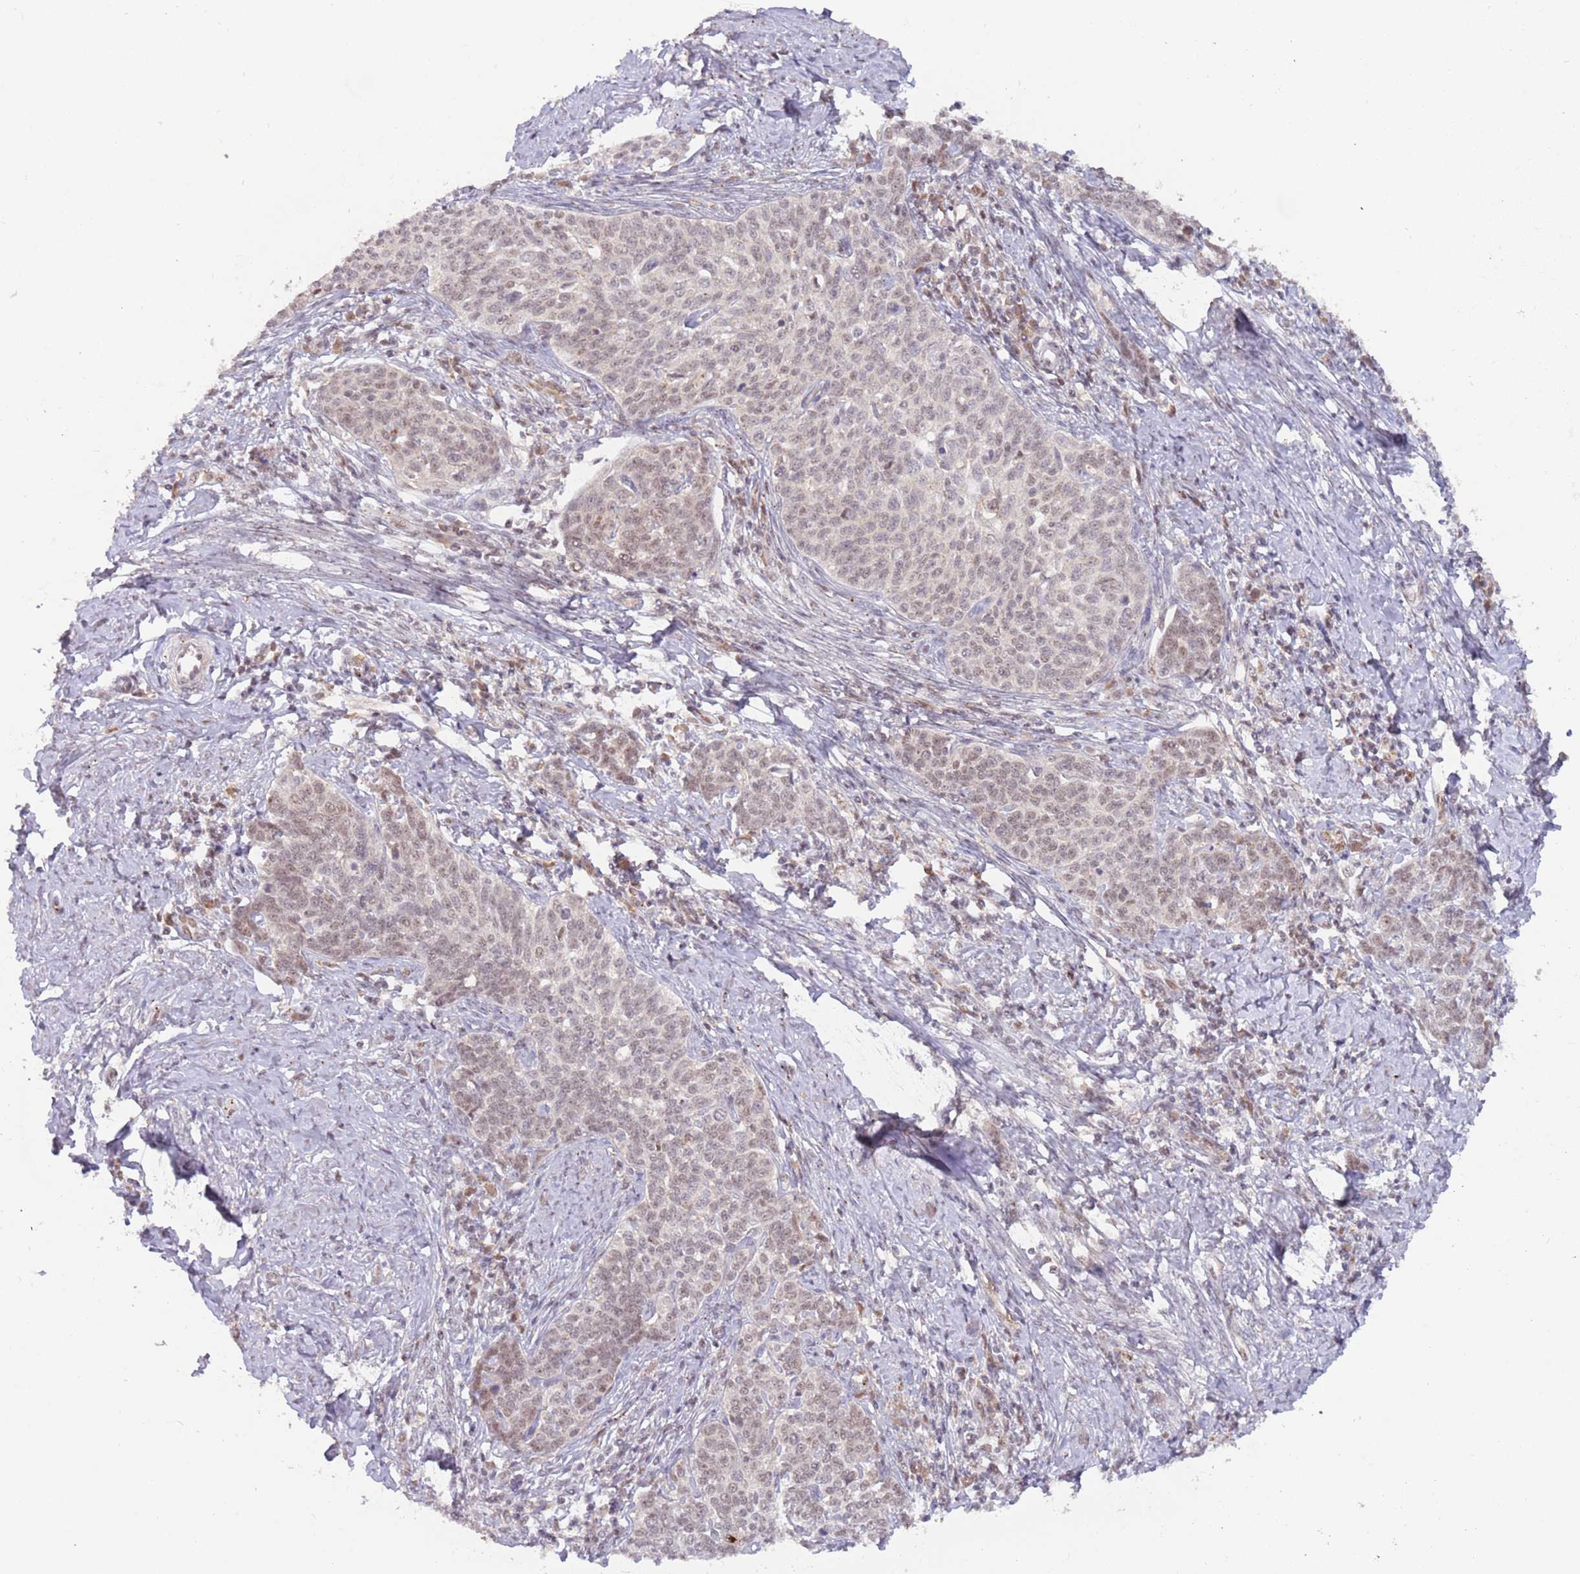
{"staining": {"intensity": "weak", "quantity": "25%-75%", "location": "nuclear"}, "tissue": "cervical cancer", "cell_type": "Tumor cells", "image_type": "cancer", "snomed": [{"axis": "morphology", "description": "Squamous cell carcinoma, NOS"}, {"axis": "topography", "description": "Cervix"}], "caption": "Immunohistochemistry staining of cervical cancer, which exhibits low levels of weak nuclear positivity in approximately 25%-75% of tumor cells indicating weak nuclear protein positivity. The staining was performed using DAB (3,3'-diaminobenzidine) (brown) for protein detection and nuclei were counterstained in hematoxylin (blue).", "gene": "RFXANK", "patient": {"sex": "female", "age": 39}}